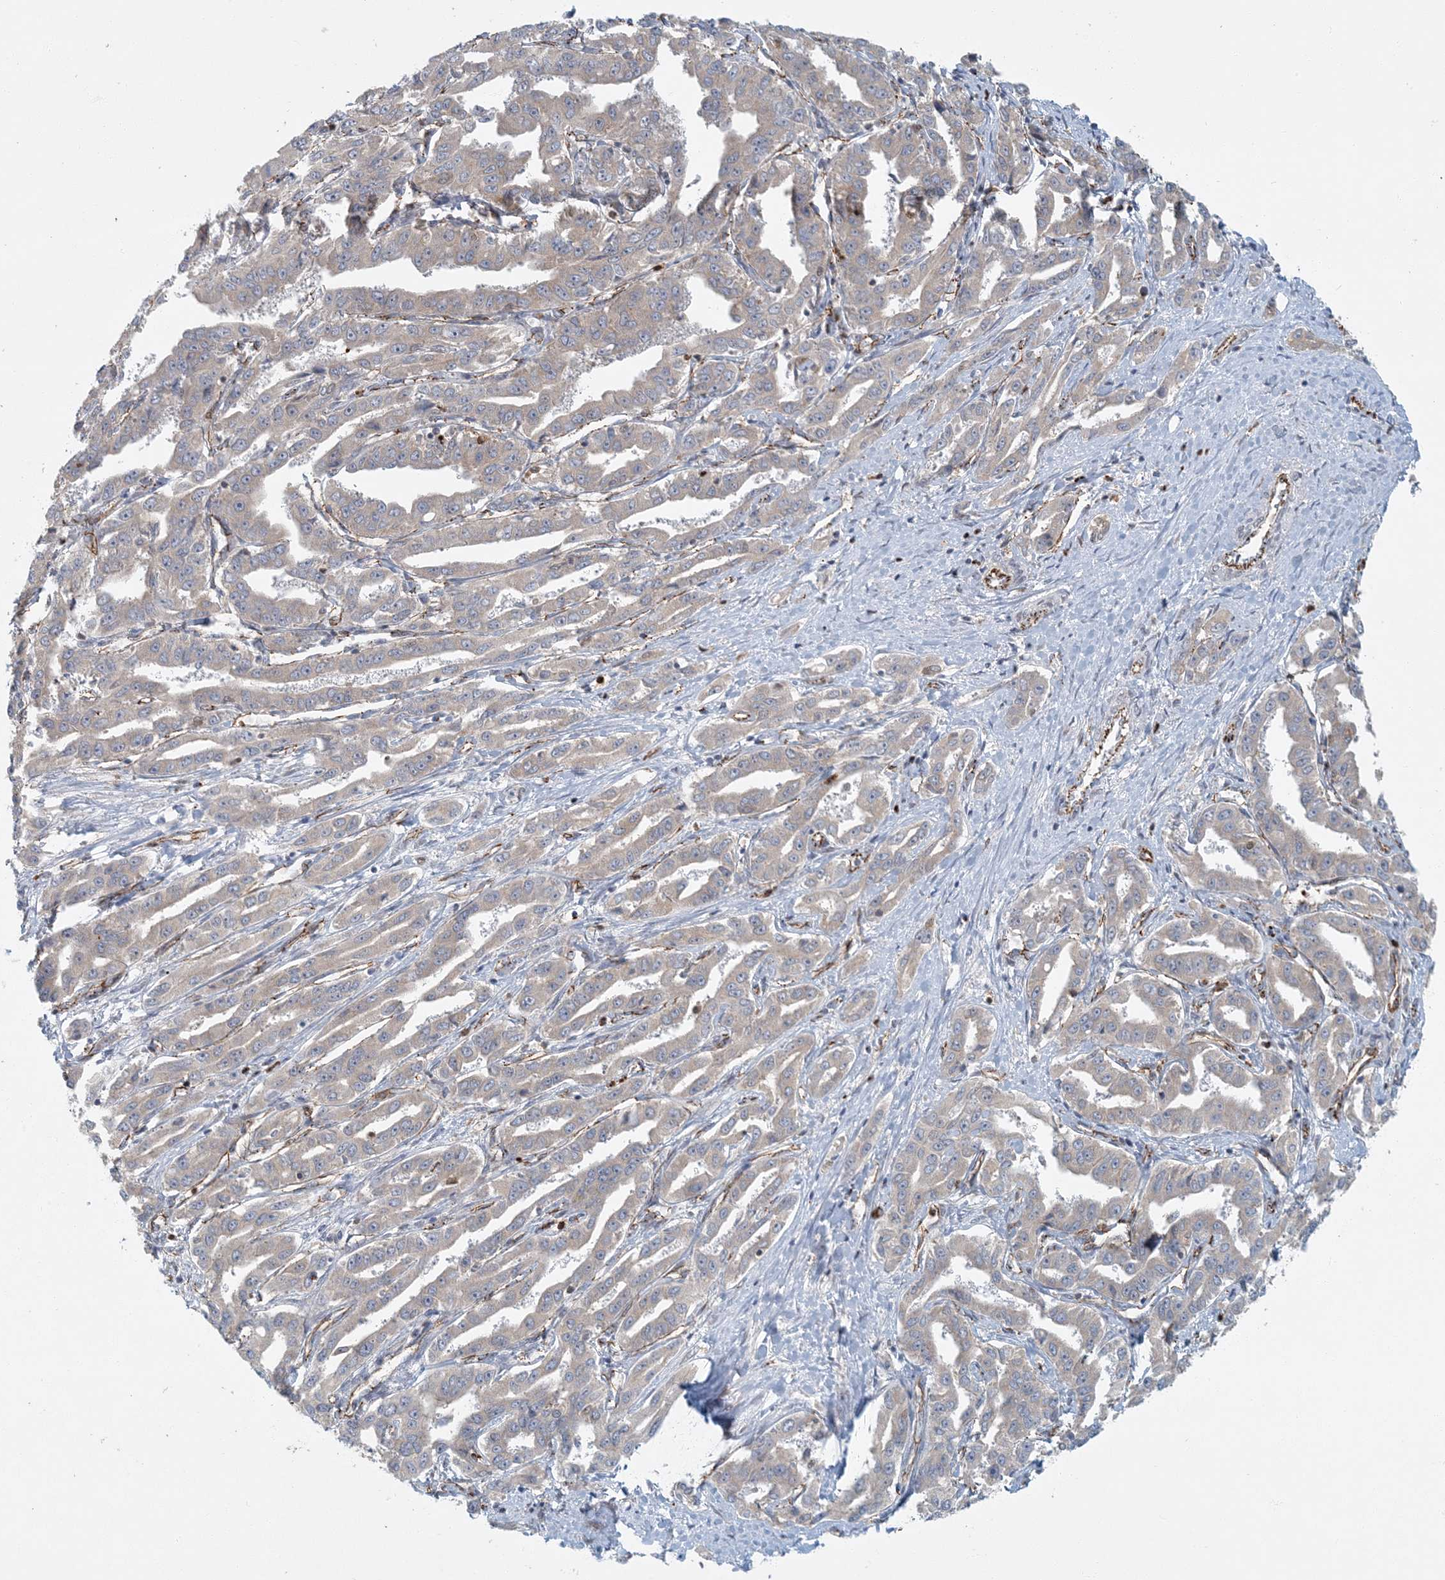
{"staining": {"intensity": "weak", "quantity": ">75%", "location": "cytoplasmic/membranous"}, "tissue": "liver cancer", "cell_type": "Tumor cells", "image_type": "cancer", "snomed": [{"axis": "morphology", "description": "Cholangiocarcinoma"}, {"axis": "topography", "description": "Liver"}], "caption": "Liver cholangiocarcinoma stained for a protein shows weak cytoplasmic/membranous positivity in tumor cells. The staining is performed using DAB (3,3'-diaminobenzidine) brown chromogen to label protein expression. The nuclei are counter-stained blue using hematoxylin.", "gene": "AK9", "patient": {"sex": "male", "age": 59}}